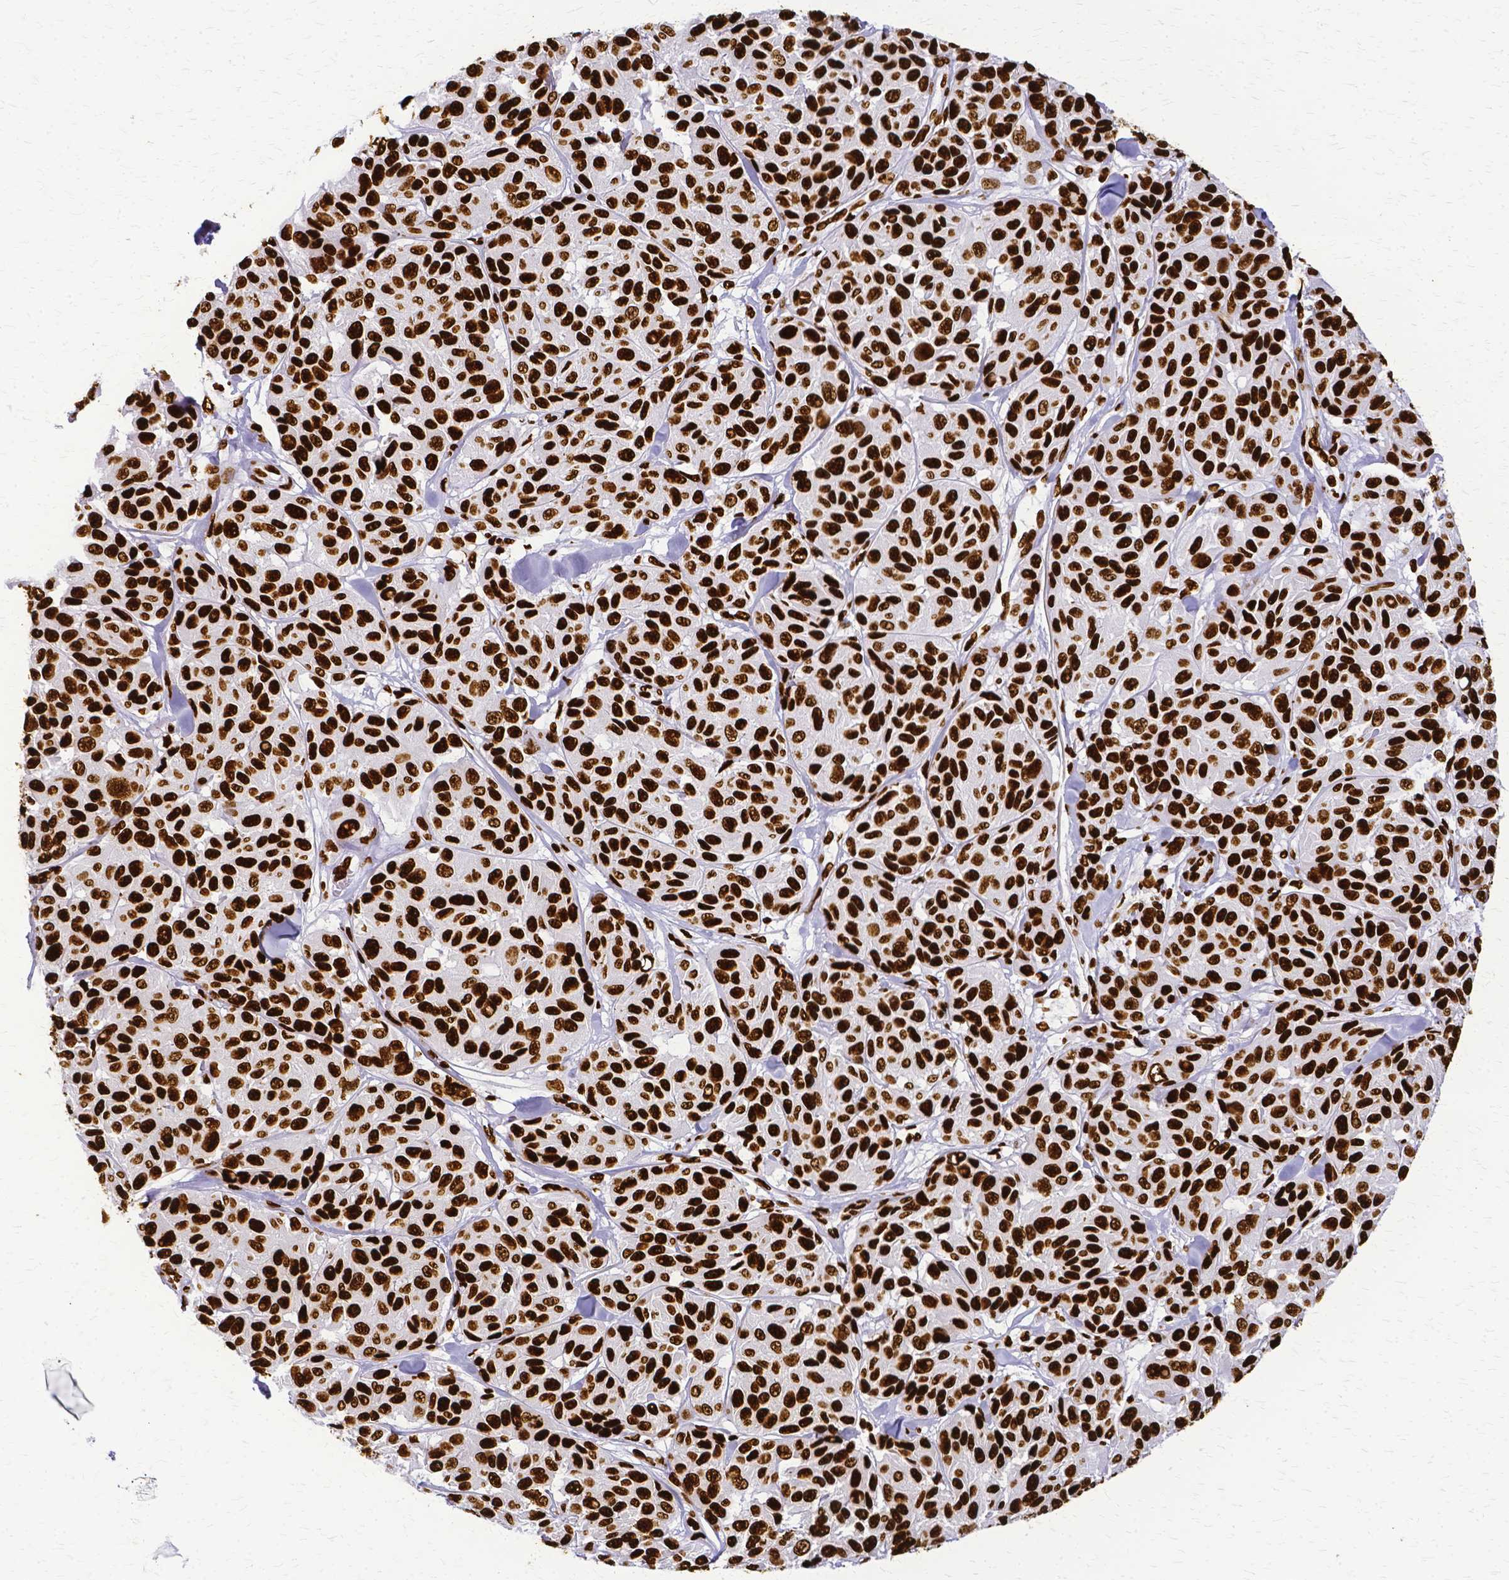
{"staining": {"intensity": "strong", "quantity": ">75%", "location": "nuclear"}, "tissue": "melanoma", "cell_type": "Tumor cells", "image_type": "cancer", "snomed": [{"axis": "morphology", "description": "Malignant melanoma, NOS"}, {"axis": "topography", "description": "Skin"}], "caption": "Protein analysis of melanoma tissue reveals strong nuclear positivity in approximately >75% of tumor cells.", "gene": "SFPQ", "patient": {"sex": "female", "age": 66}}